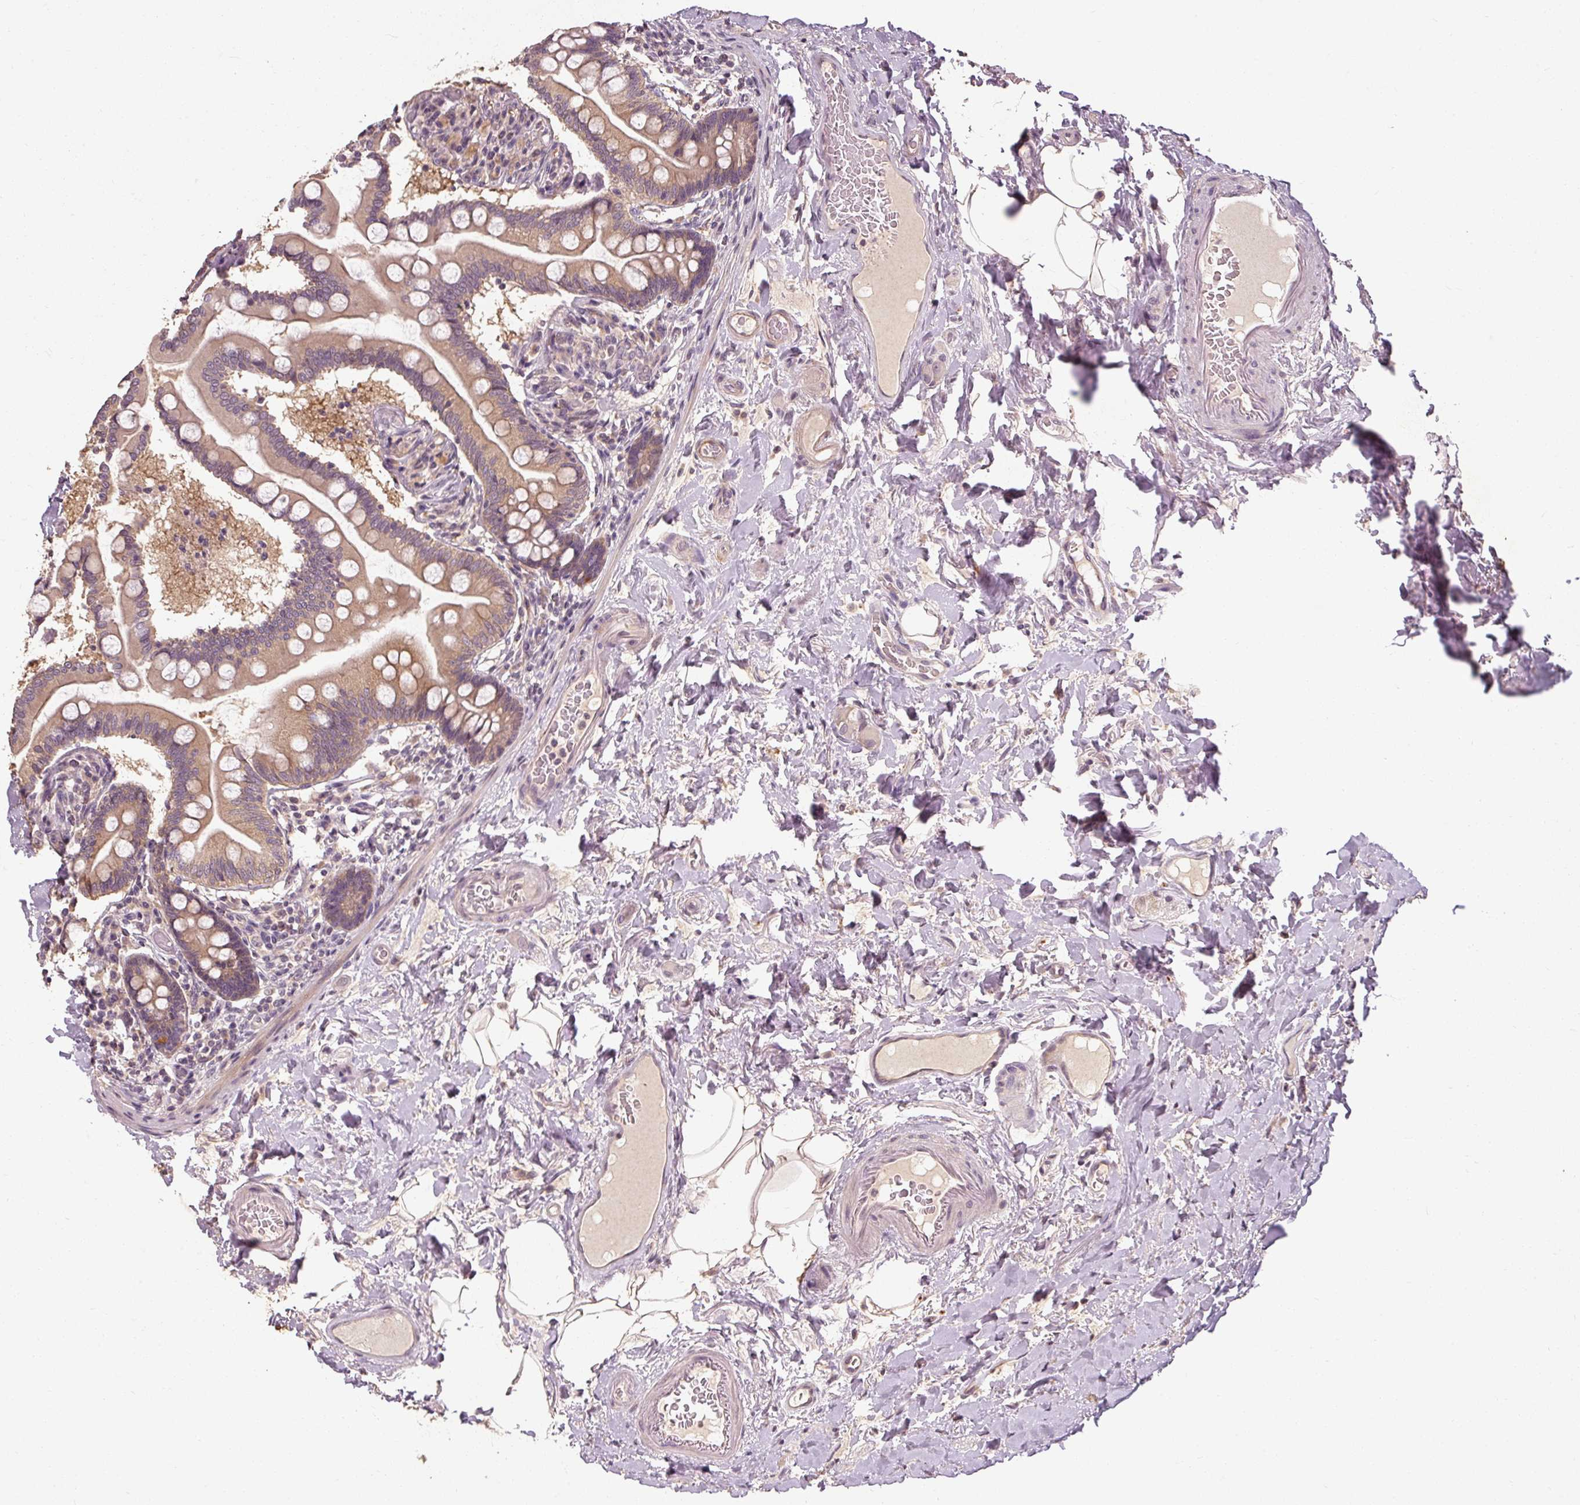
{"staining": {"intensity": "moderate", "quantity": ">75%", "location": "cytoplasmic/membranous"}, "tissue": "small intestine", "cell_type": "Glandular cells", "image_type": "normal", "snomed": [{"axis": "morphology", "description": "Normal tissue, NOS"}, {"axis": "topography", "description": "Small intestine"}], "caption": "Glandular cells demonstrate medium levels of moderate cytoplasmic/membranous expression in approximately >75% of cells in normal small intestine.", "gene": "CFAP65", "patient": {"sex": "female", "age": 64}}